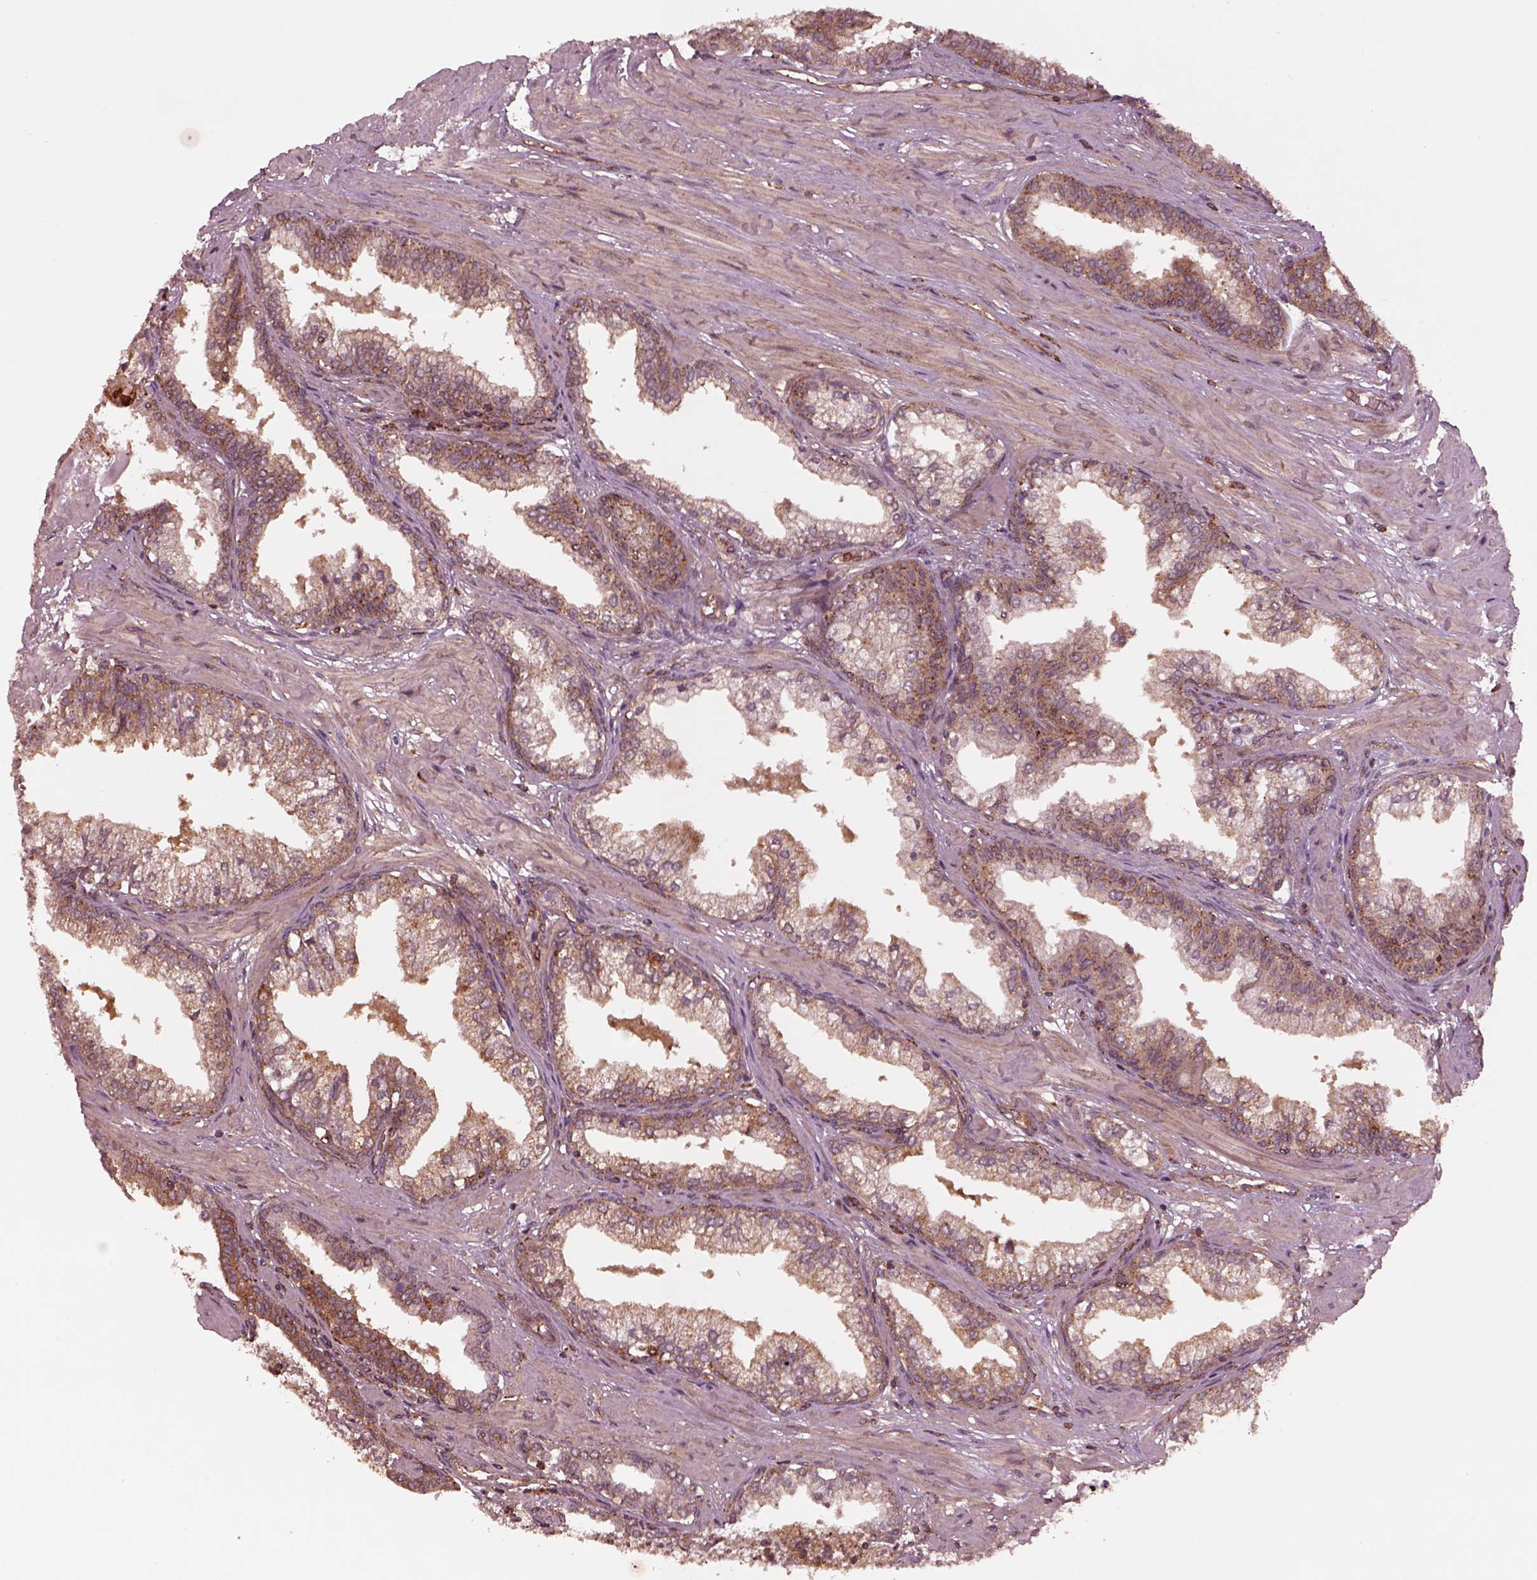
{"staining": {"intensity": "moderate", "quantity": "25%-75%", "location": "cytoplasmic/membranous"}, "tissue": "prostate cancer", "cell_type": "Tumor cells", "image_type": "cancer", "snomed": [{"axis": "morphology", "description": "Adenocarcinoma, NOS"}, {"axis": "topography", "description": "Prostate and seminal vesicle, NOS"}, {"axis": "topography", "description": "Prostate"}], "caption": "A histopathology image of adenocarcinoma (prostate) stained for a protein reveals moderate cytoplasmic/membranous brown staining in tumor cells. Ihc stains the protein of interest in brown and the nuclei are stained blue.", "gene": "WASHC2A", "patient": {"sex": "male", "age": 44}}